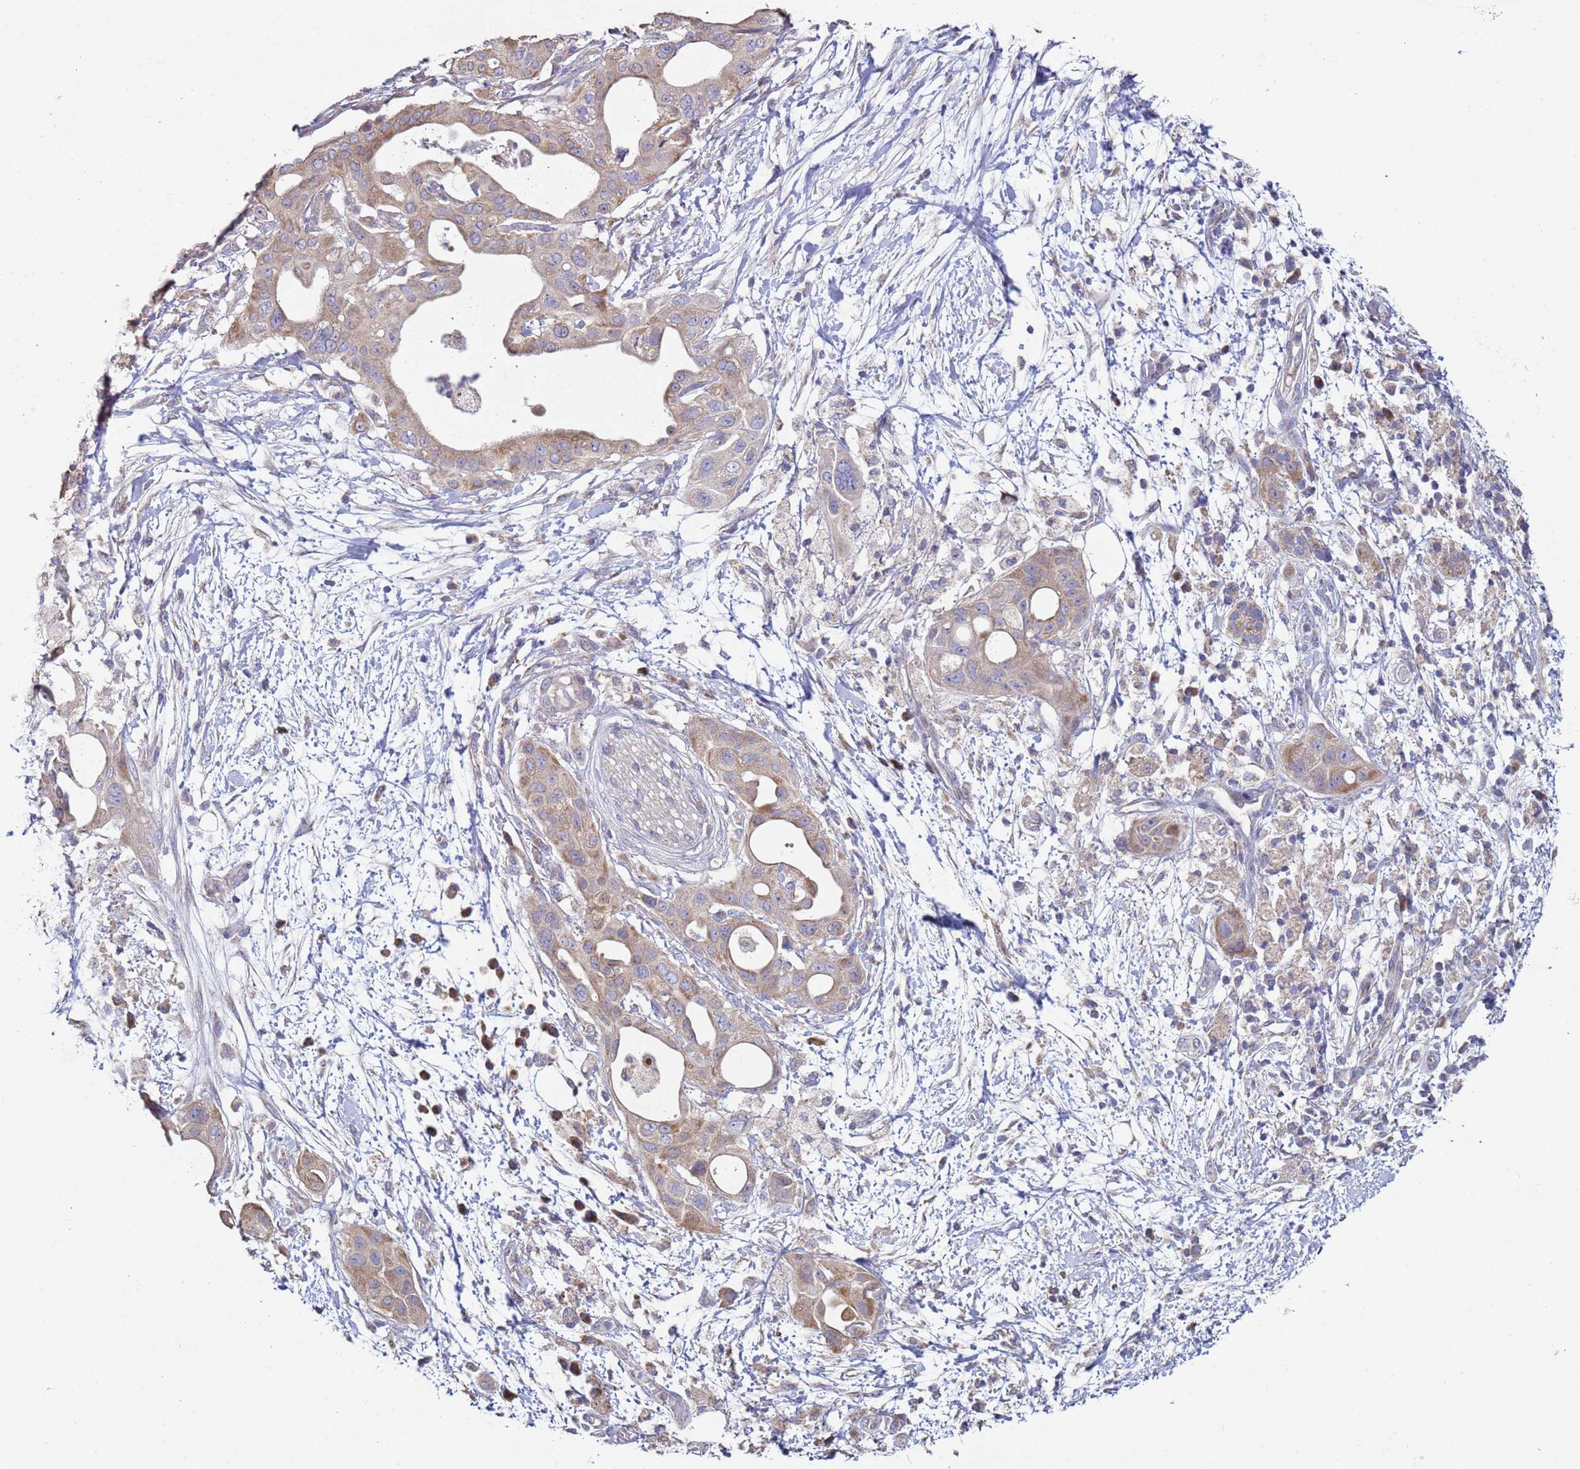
{"staining": {"intensity": "weak", "quantity": "25%-75%", "location": "cytoplasmic/membranous"}, "tissue": "pancreatic cancer", "cell_type": "Tumor cells", "image_type": "cancer", "snomed": [{"axis": "morphology", "description": "Adenocarcinoma, NOS"}, {"axis": "topography", "description": "Pancreas"}], "caption": "A micrograph of human pancreatic cancer (adenocarcinoma) stained for a protein shows weak cytoplasmic/membranous brown staining in tumor cells. (DAB (3,3'-diaminobenzidine) IHC with brightfield microscopy, high magnification).", "gene": "DIP2B", "patient": {"sex": "male", "age": 68}}